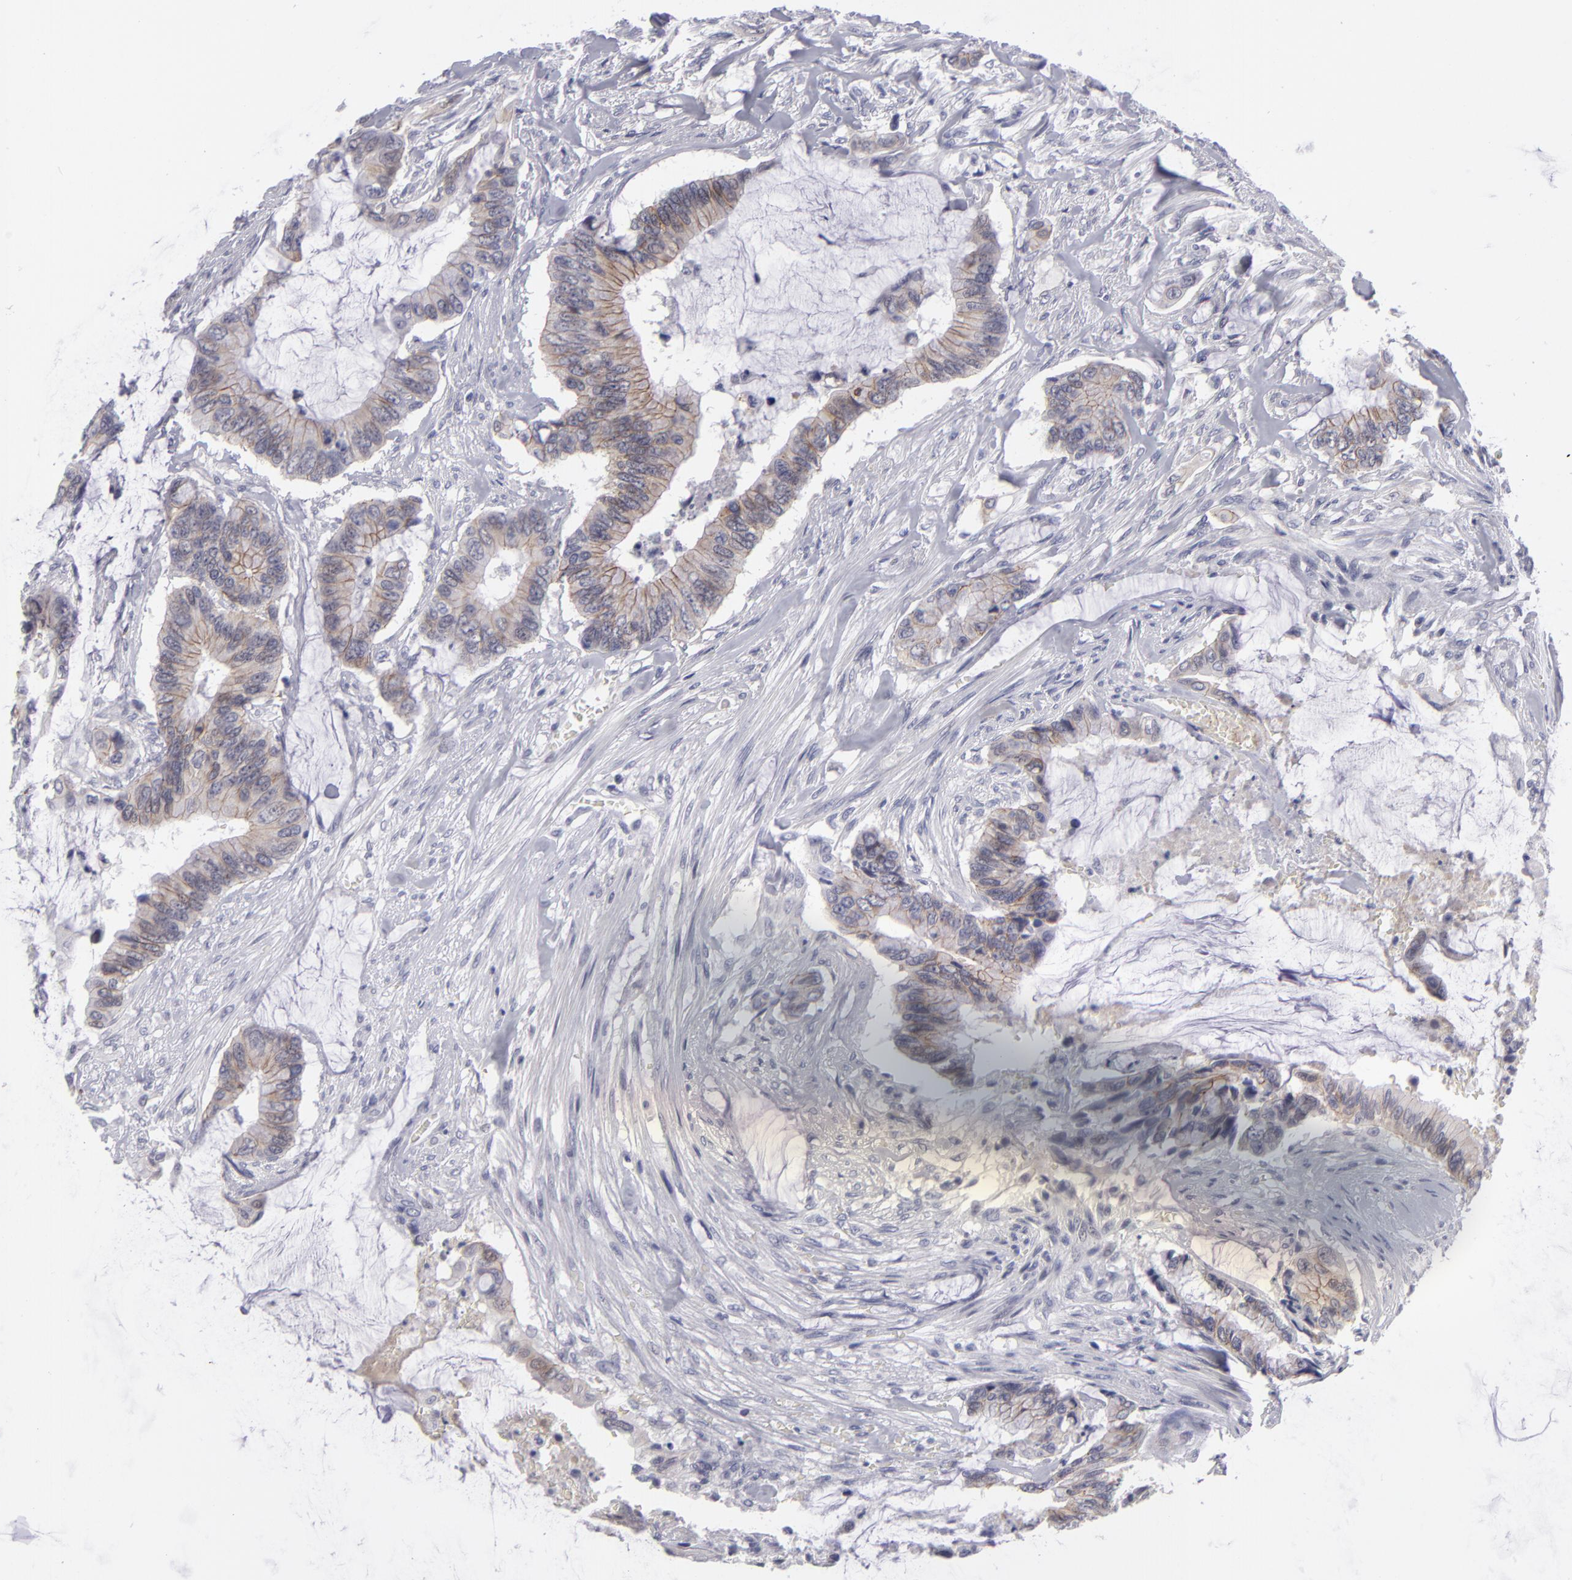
{"staining": {"intensity": "weak", "quantity": "25%-75%", "location": "cytoplasmic/membranous"}, "tissue": "colorectal cancer", "cell_type": "Tumor cells", "image_type": "cancer", "snomed": [{"axis": "morphology", "description": "Adenocarcinoma, NOS"}, {"axis": "topography", "description": "Rectum"}], "caption": "Protein staining demonstrates weak cytoplasmic/membranous expression in approximately 25%-75% of tumor cells in colorectal adenocarcinoma.", "gene": "CTNNB1", "patient": {"sex": "female", "age": 59}}